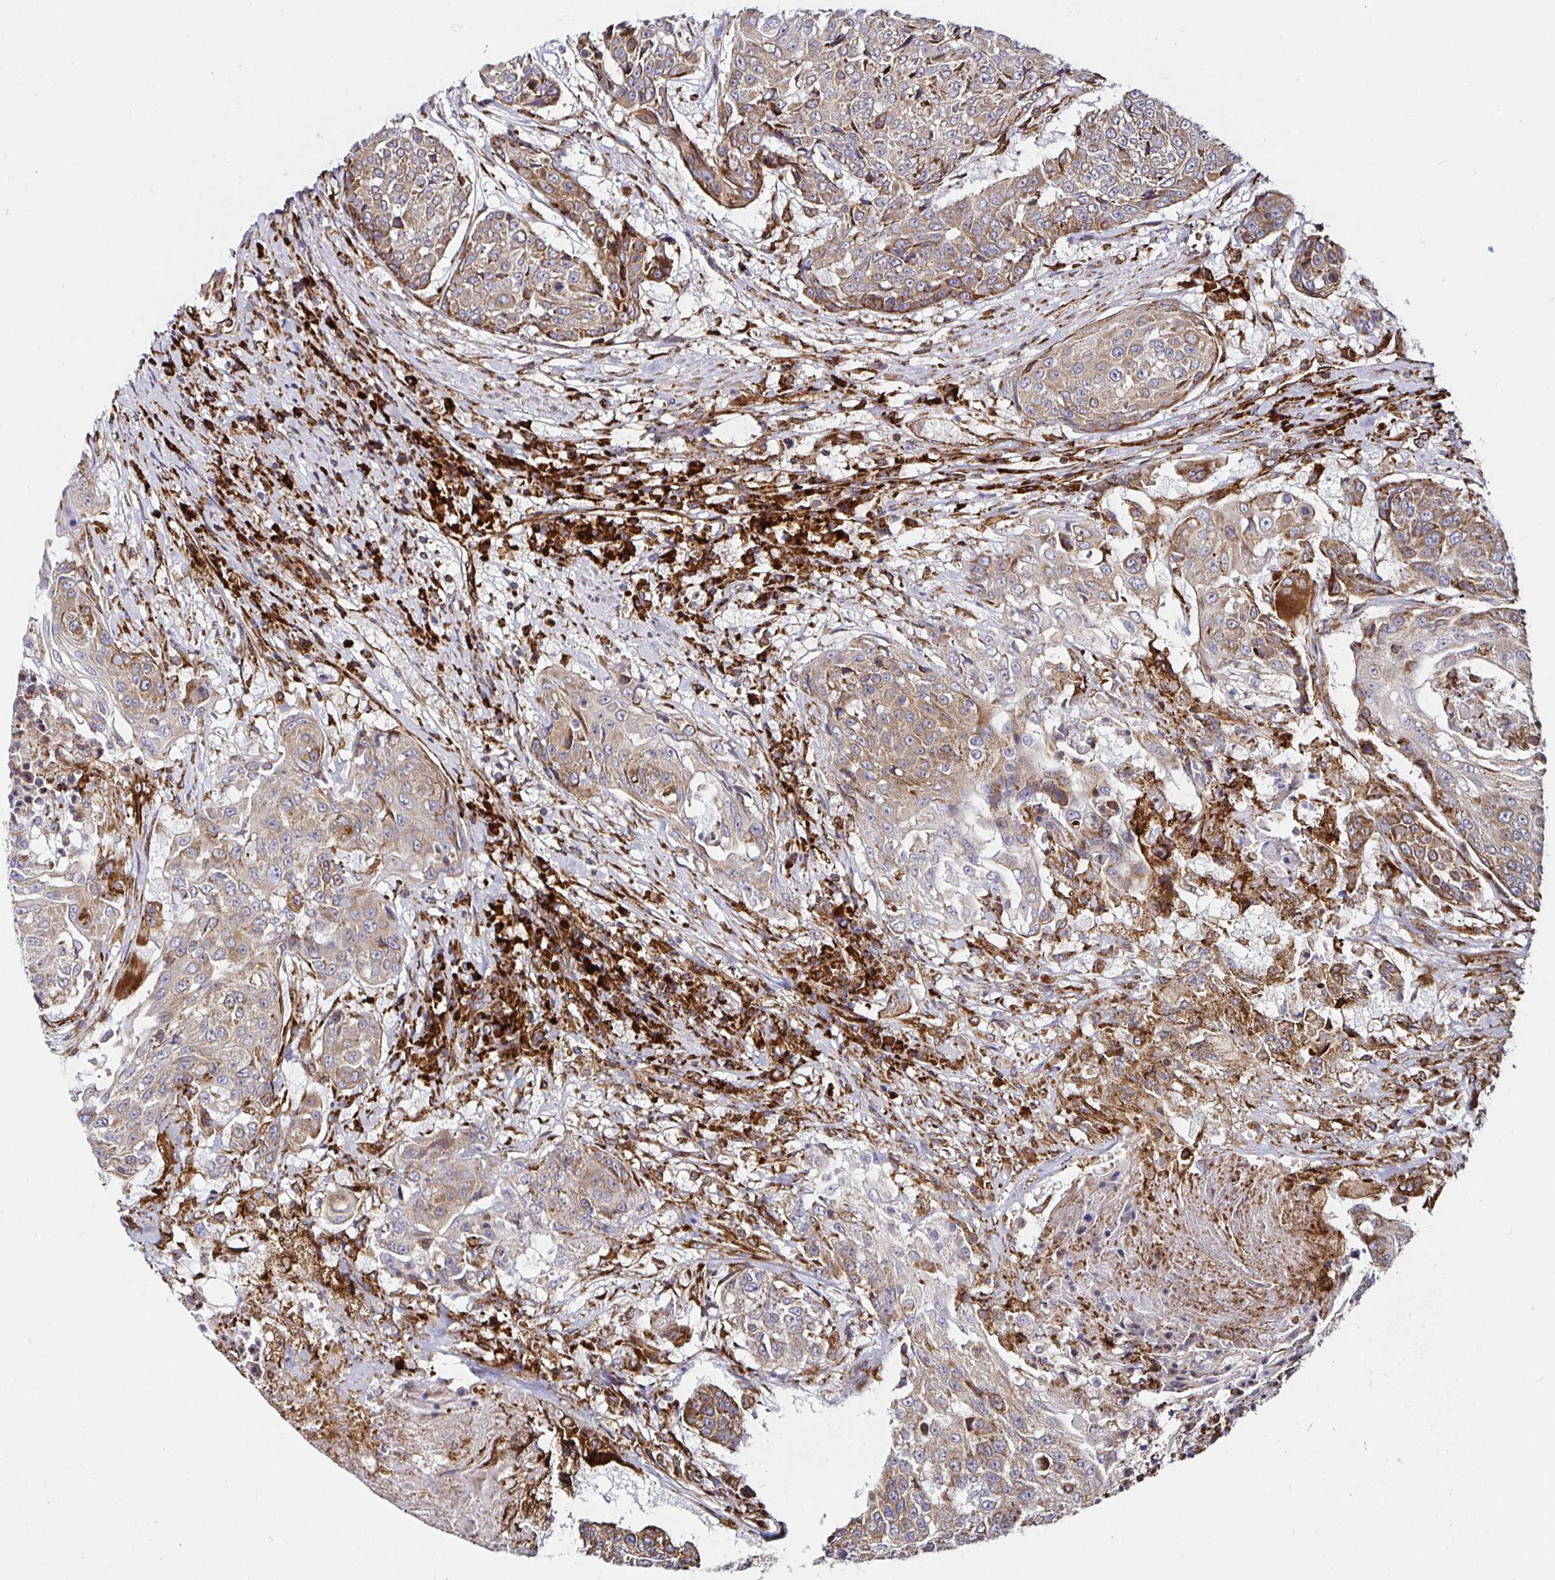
{"staining": {"intensity": "weak", "quantity": ">75%", "location": "cytoplasmic/membranous"}, "tissue": "urothelial cancer", "cell_type": "Tumor cells", "image_type": "cancer", "snomed": [{"axis": "morphology", "description": "Urothelial carcinoma, High grade"}, {"axis": "topography", "description": "Urinary bladder"}], "caption": "An image of human urothelial cancer stained for a protein displays weak cytoplasmic/membranous brown staining in tumor cells.", "gene": "SMYD3", "patient": {"sex": "female", "age": 63}}